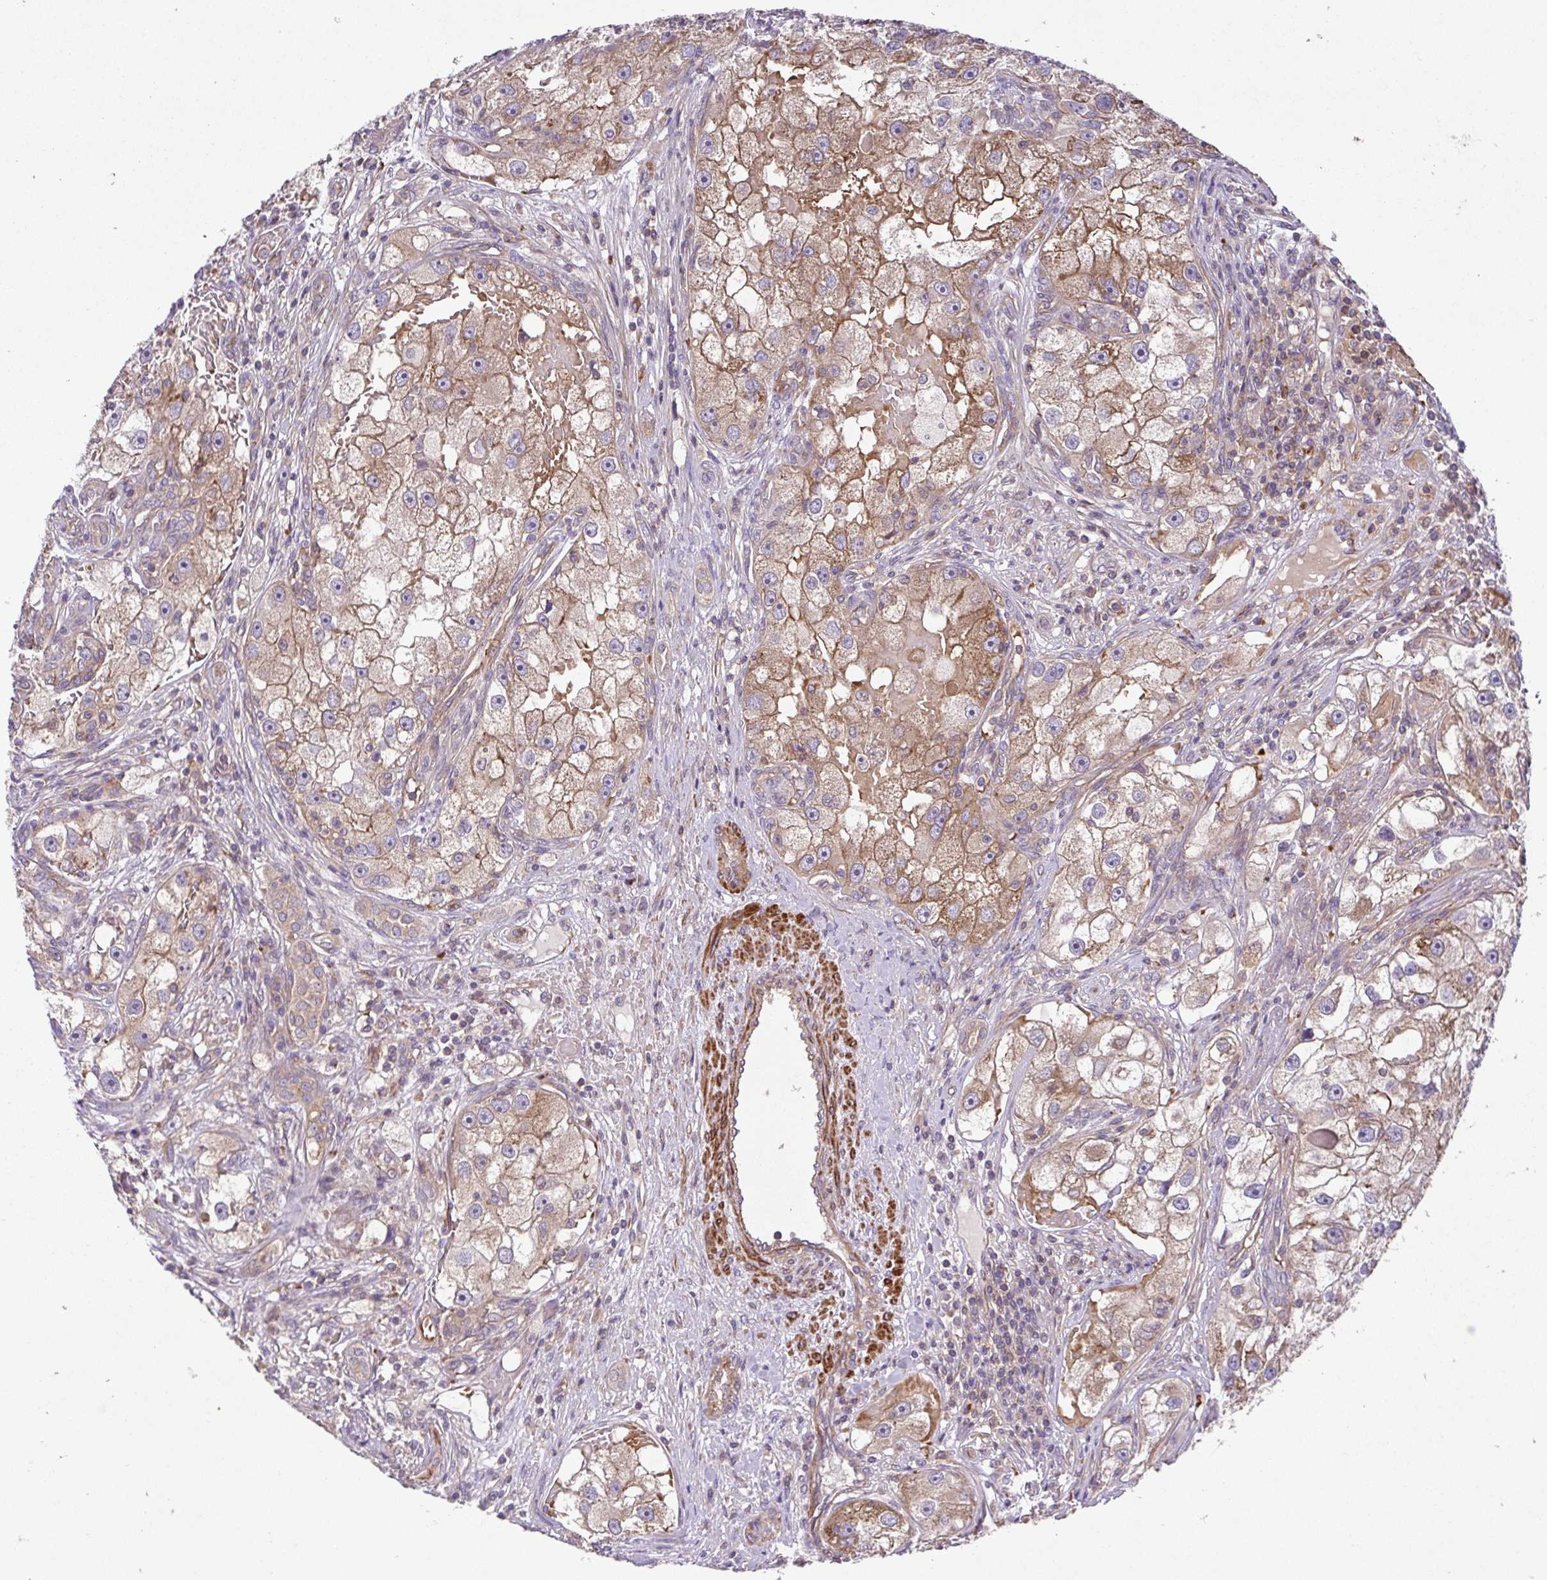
{"staining": {"intensity": "moderate", "quantity": "25%-75%", "location": "cytoplasmic/membranous"}, "tissue": "renal cancer", "cell_type": "Tumor cells", "image_type": "cancer", "snomed": [{"axis": "morphology", "description": "Adenocarcinoma, NOS"}, {"axis": "topography", "description": "Kidney"}], "caption": "A medium amount of moderate cytoplasmic/membranous staining is present in about 25%-75% of tumor cells in renal adenocarcinoma tissue.", "gene": "IDE", "patient": {"sex": "male", "age": 63}}